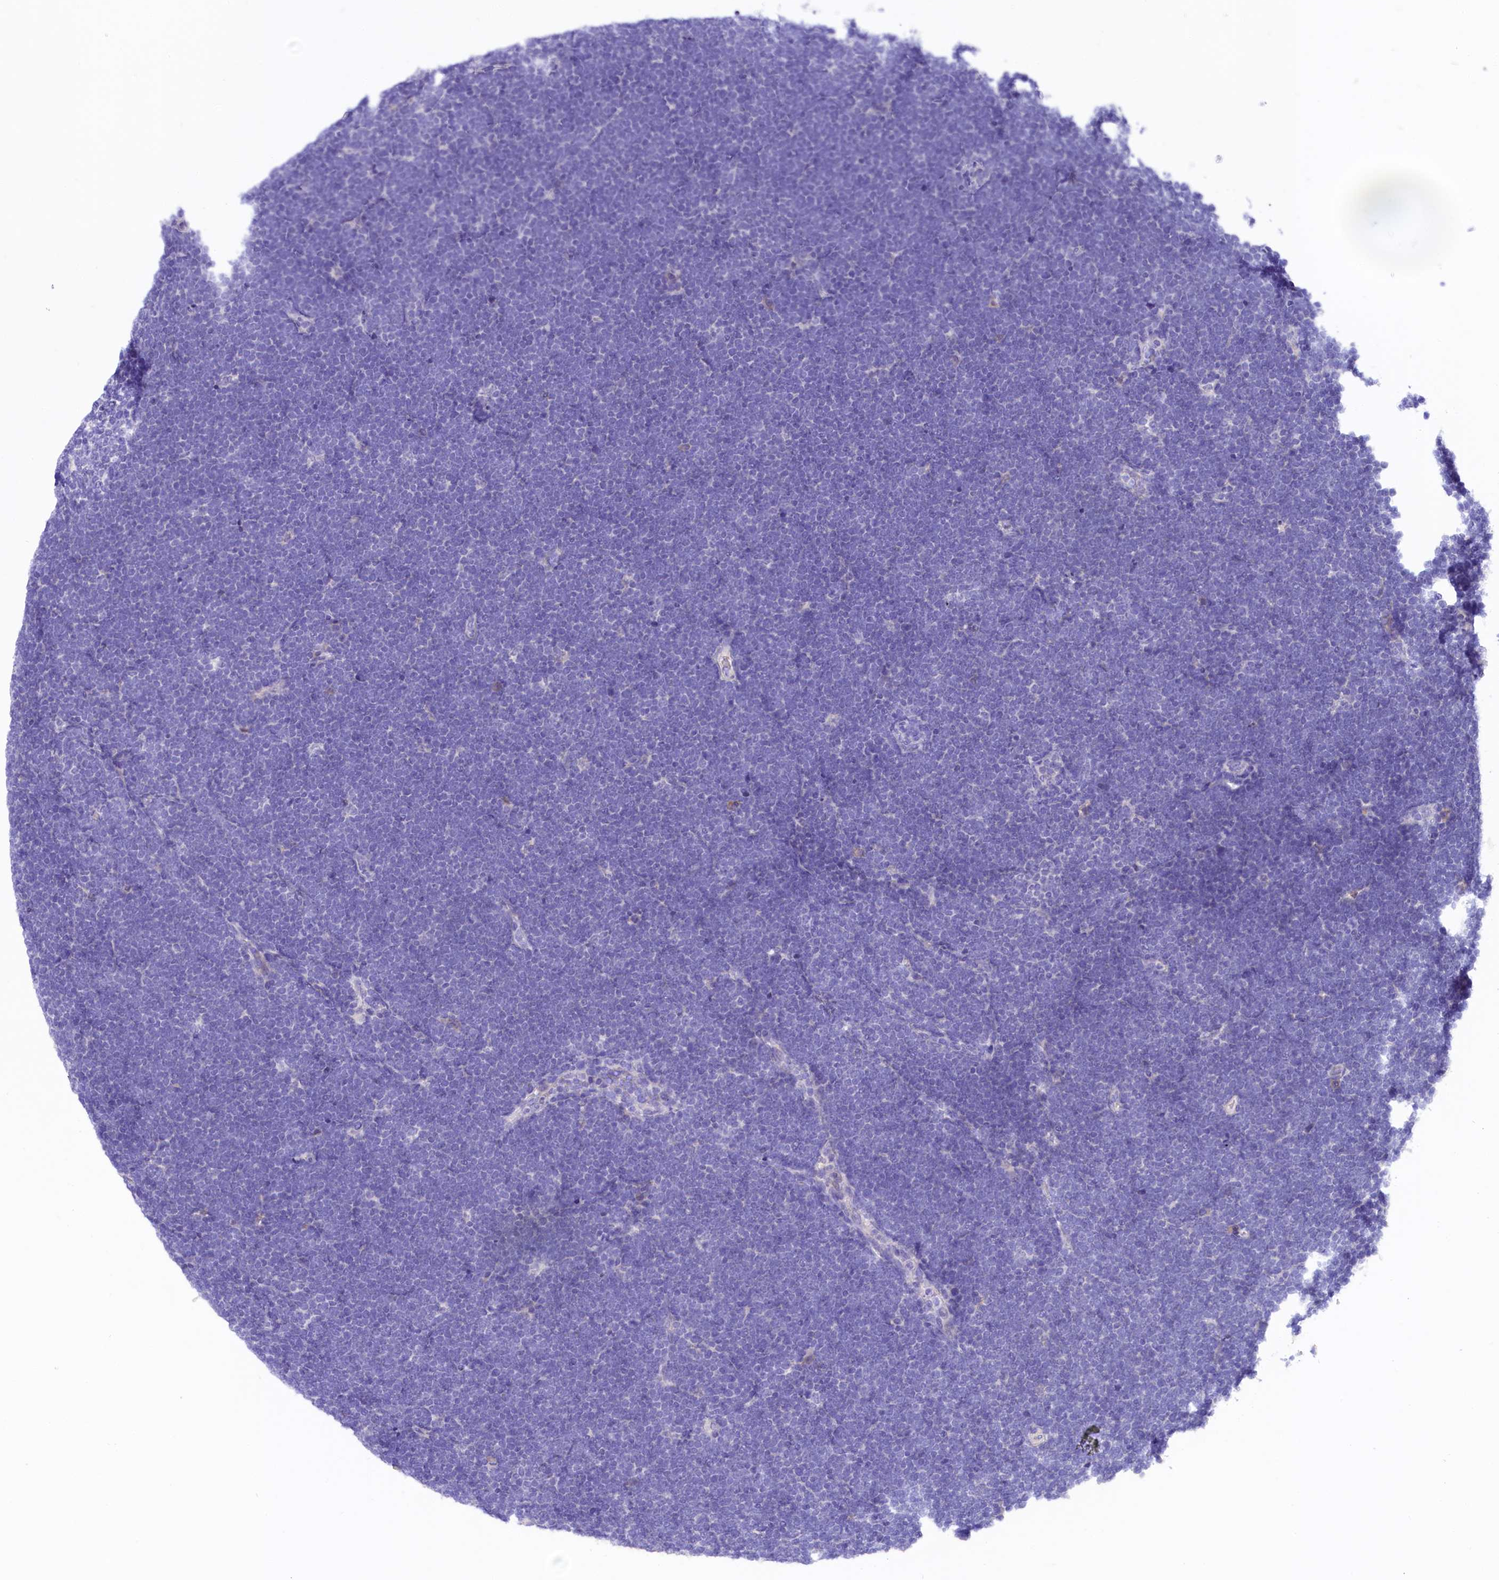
{"staining": {"intensity": "negative", "quantity": "none", "location": "none"}, "tissue": "lymphoma", "cell_type": "Tumor cells", "image_type": "cancer", "snomed": [{"axis": "morphology", "description": "Malignant lymphoma, non-Hodgkin's type, High grade"}, {"axis": "topography", "description": "Lymph node"}], "caption": "An image of lymphoma stained for a protein reveals no brown staining in tumor cells.", "gene": "COL6A5", "patient": {"sex": "male", "age": 13}}